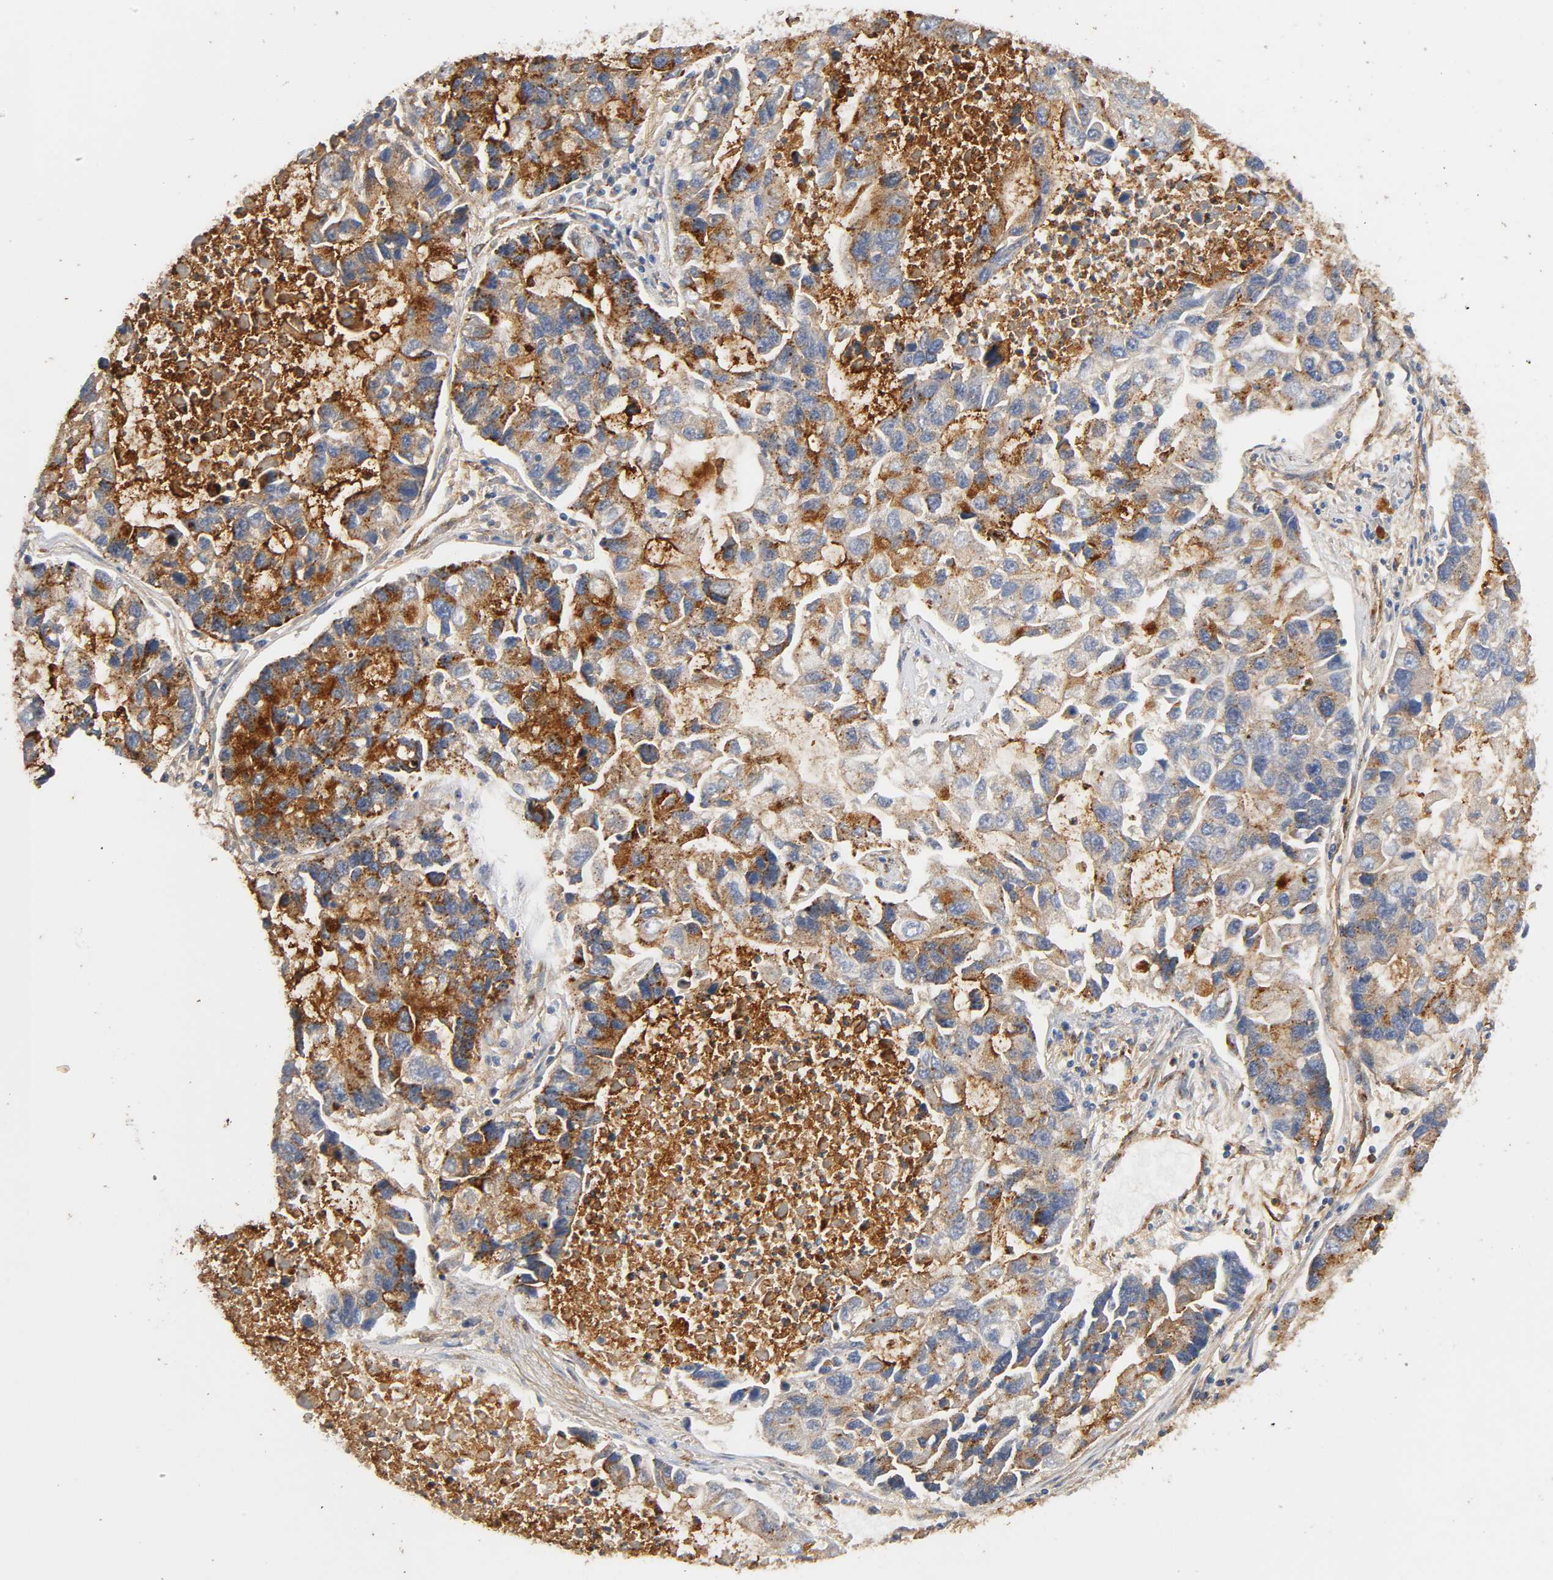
{"staining": {"intensity": "moderate", "quantity": "25%-75%", "location": "cytoplasmic/membranous"}, "tissue": "lung cancer", "cell_type": "Tumor cells", "image_type": "cancer", "snomed": [{"axis": "morphology", "description": "Adenocarcinoma, NOS"}, {"axis": "topography", "description": "Lung"}], "caption": "Lung cancer was stained to show a protein in brown. There is medium levels of moderate cytoplasmic/membranous expression in about 25%-75% of tumor cells.", "gene": "IFITM3", "patient": {"sex": "female", "age": 51}}